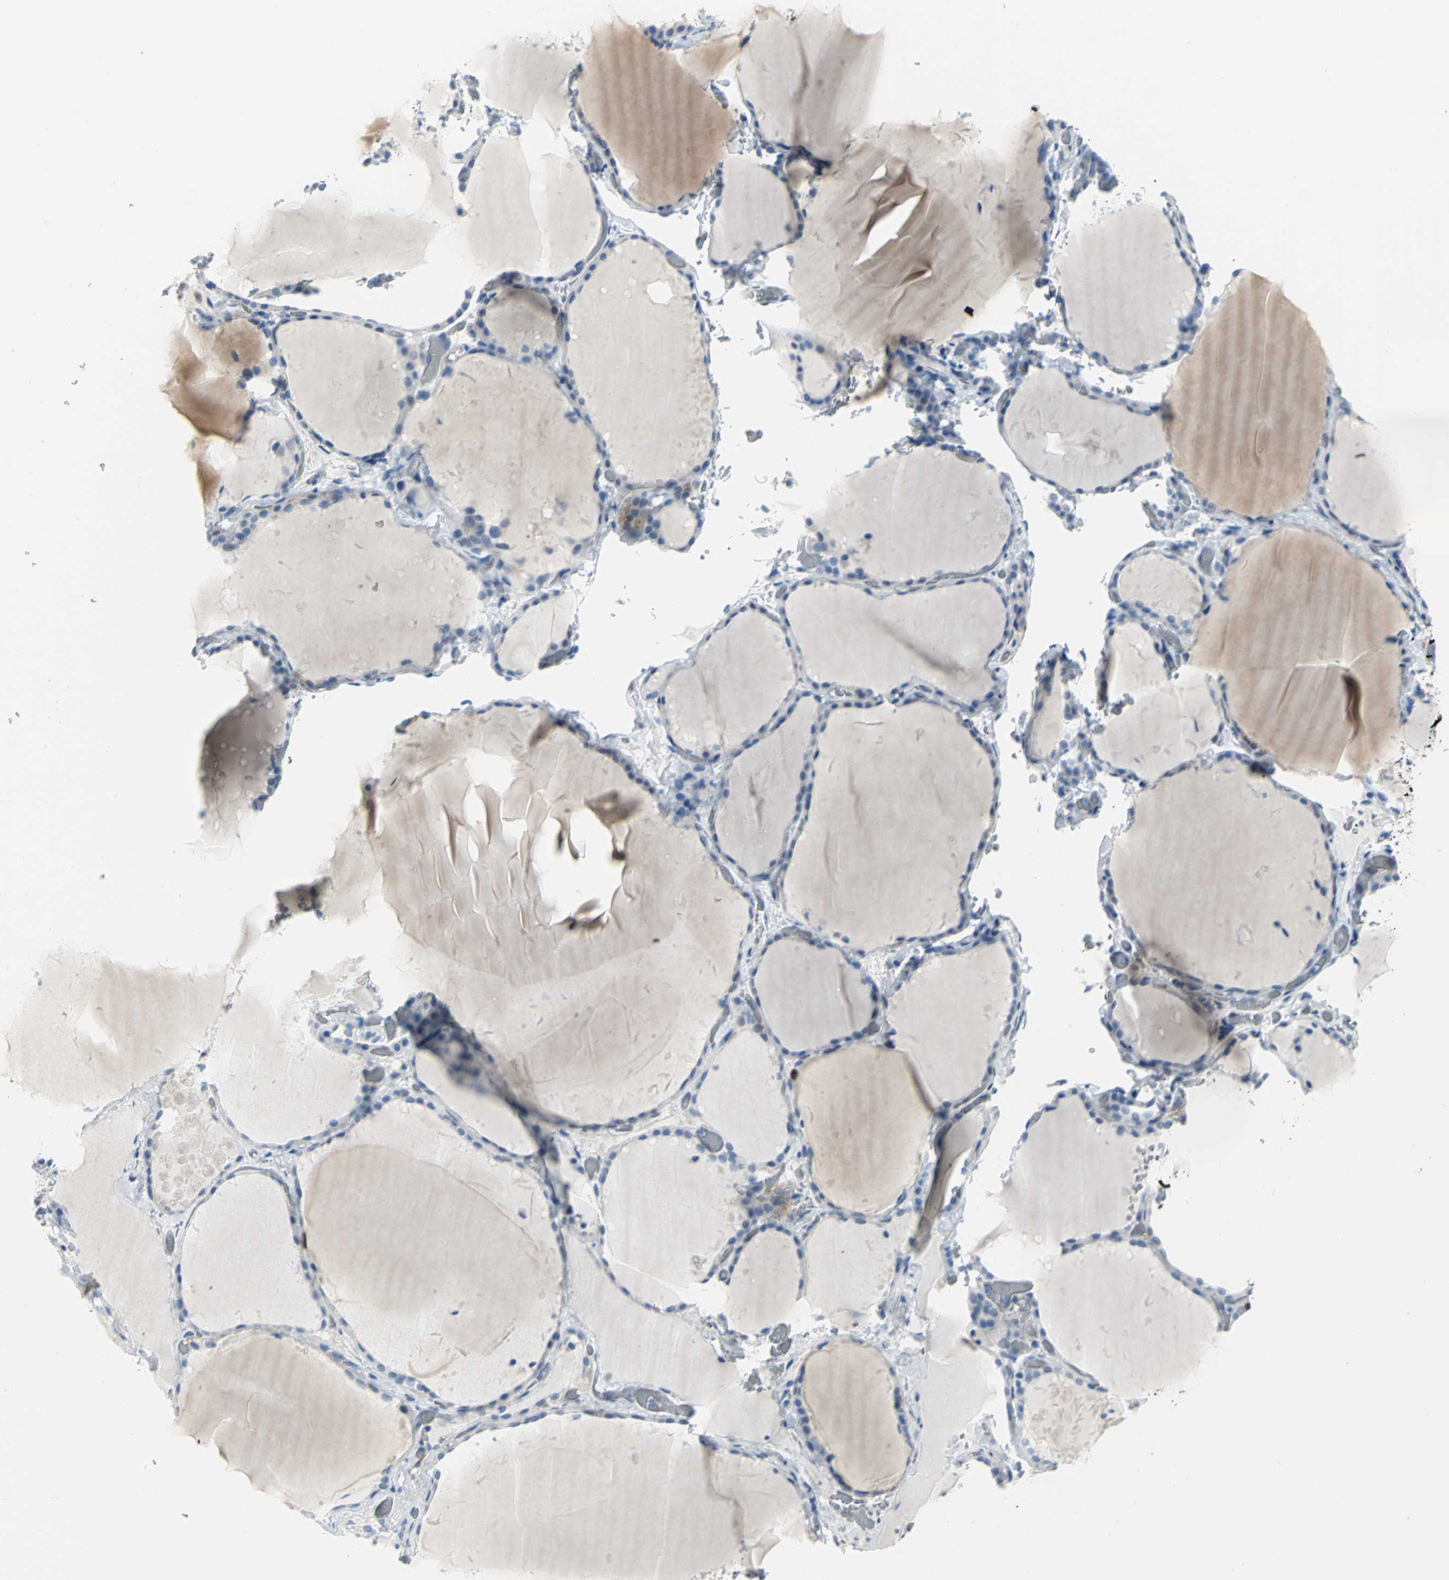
{"staining": {"intensity": "negative", "quantity": "none", "location": "none"}, "tissue": "thyroid gland", "cell_type": "Glandular cells", "image_type": "normal", "snomed": [{"axis": "morphology", "description": "Normal tissue, NOS"}, {"axis": "topography", "description": "Thyroid gland"}], "caption": "Human thyroid gland stained for a protein using IHC reveals no expression in glandular cells.", "gene": "MCM3", "patient": {"sex": "female", "age": 22}}